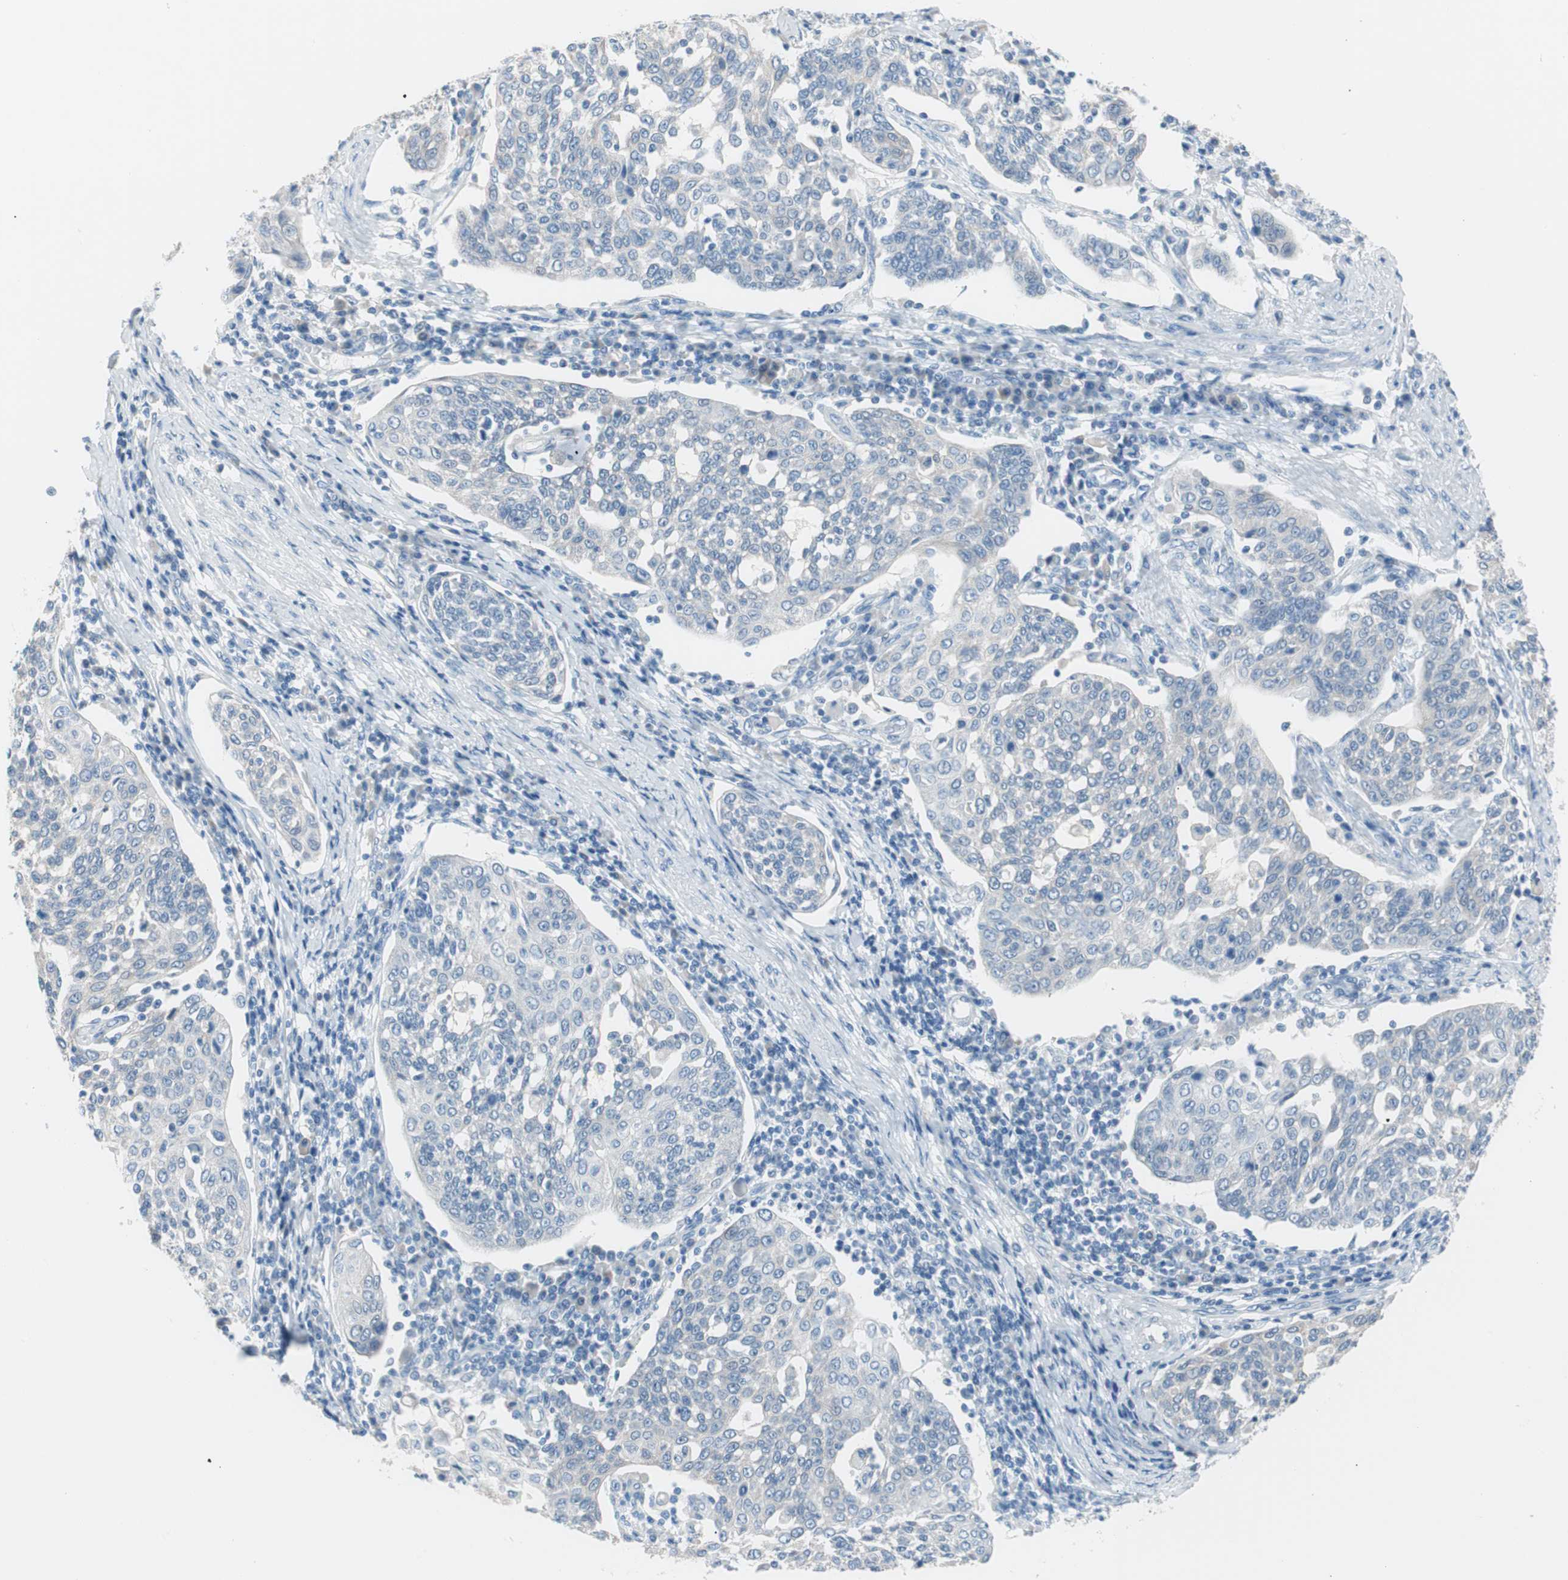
{"staining": {"intensity": "negative", "quantity": "none", "location": "none"}, "tissue": "cervical cancer", "cell_type": "Tumor cells", "image_type": "cancer", "snomed": [{"axis": "morphology", "description": "Squamous cell carcinoma, NOS"}, {"axis": "topography", "description": "Cervix"}], "caption": "Squamous cell carcinoma (cervical) was stained to show a protein in brown. There is no significant staining in tumor cells. (DAB (3,3'-diaminobenzidine) immunohistochemistry (IHC) with hematoxylin counter stain).", "gene": "VIL1", "patient": {"sex": "female", "age": 34}}